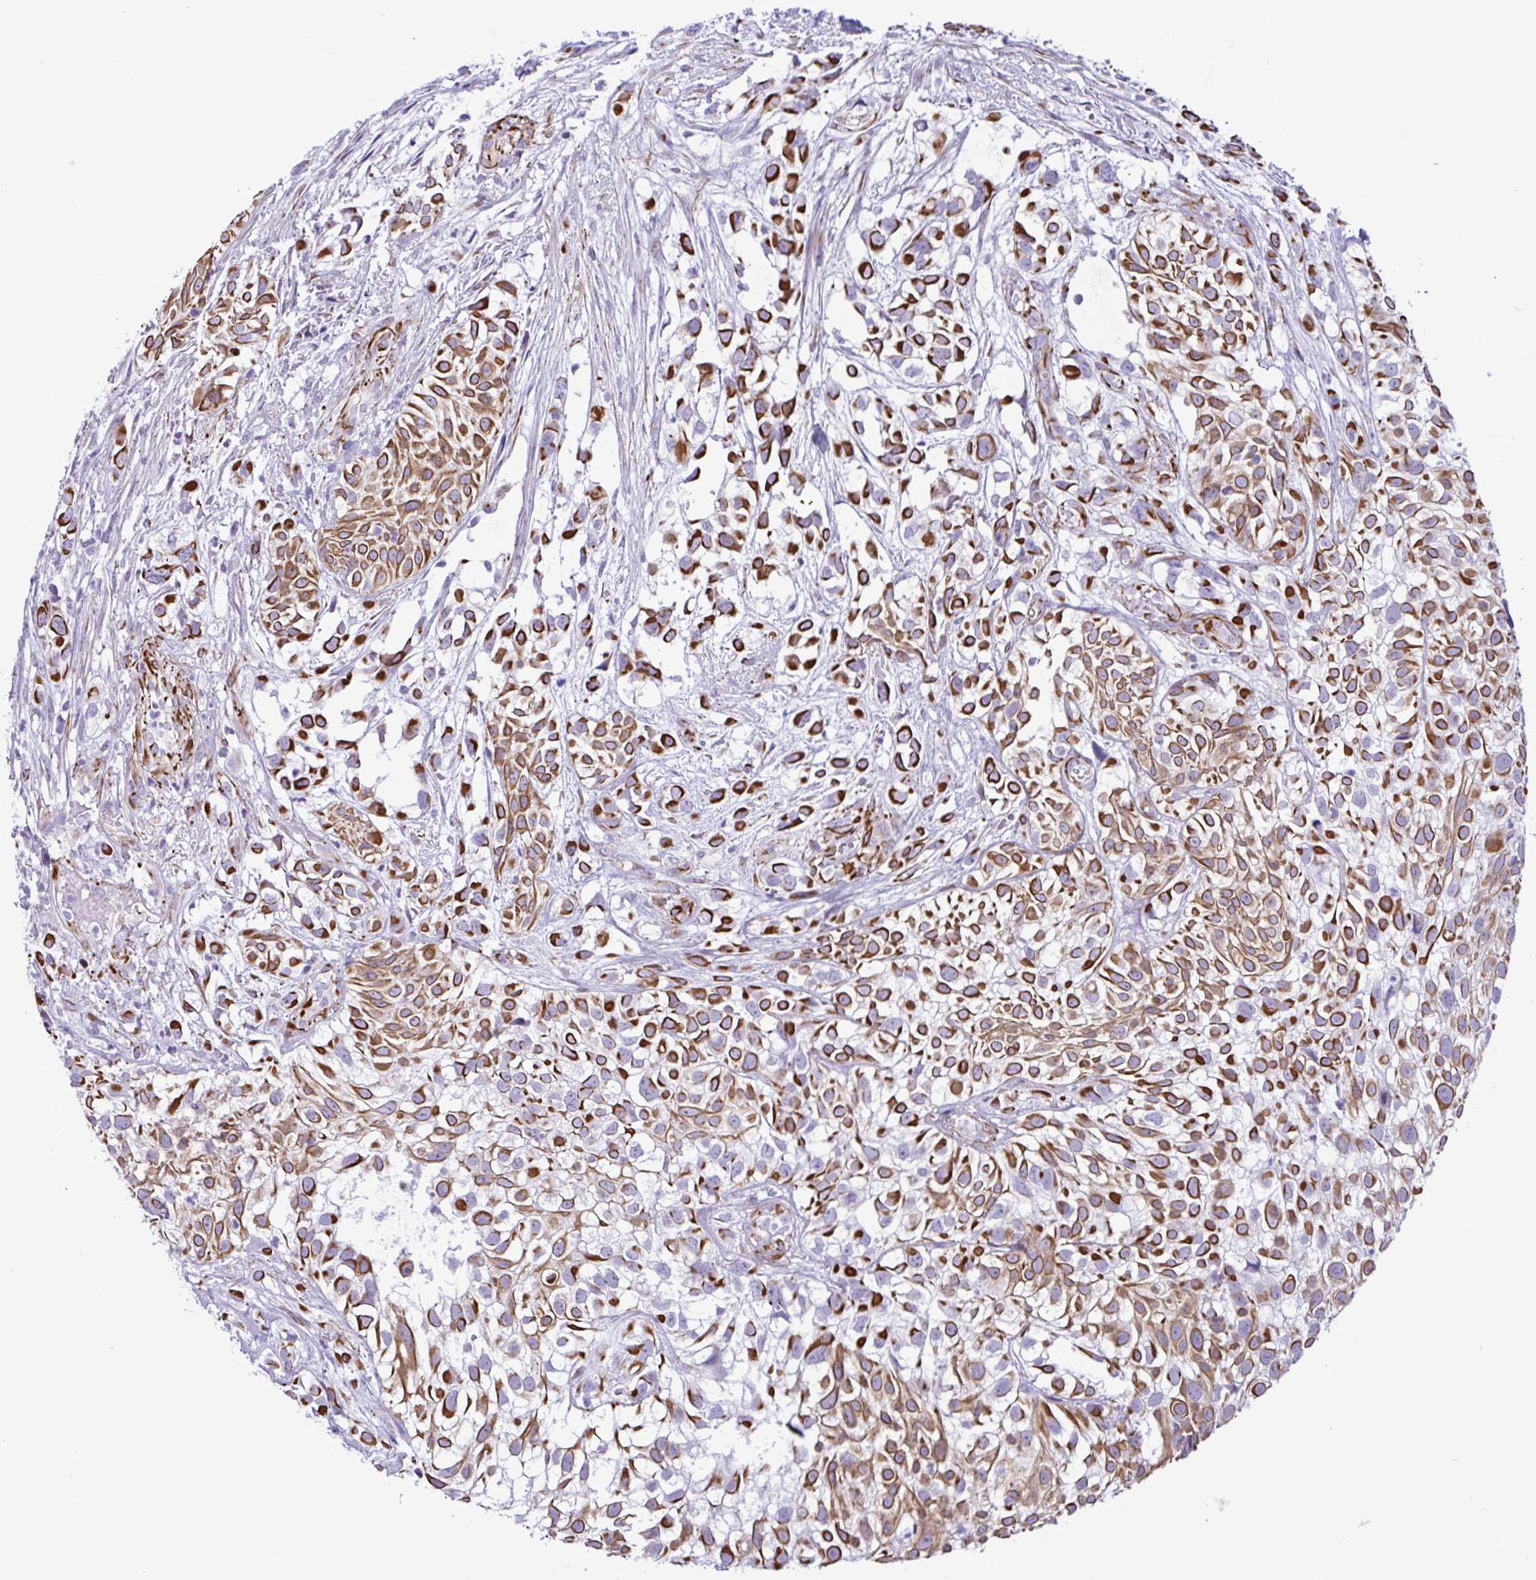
{"staining": {"intensity": "strong", "quantity": ">75%", "location": "cytoplasmic/membranous"}, "tissue": "urothelial cancer", "cell_type": "Tumor cells", "image_type": "cancer", "snomed": [{"axis": "morphology", "description": "Urothelial carcinoma, High grade"}, {"axis": "topography", "description": "Urinary bladder"}], "caption": "Protein staining reveals strong cytoplasmic/membranous staining in approximately >75% of tumor cells in urothelial cancer. (IHC, brightfield microscopy, high magnification).", "gene": "SMAD5", "patient": {"sex": "male", "age": 56}}